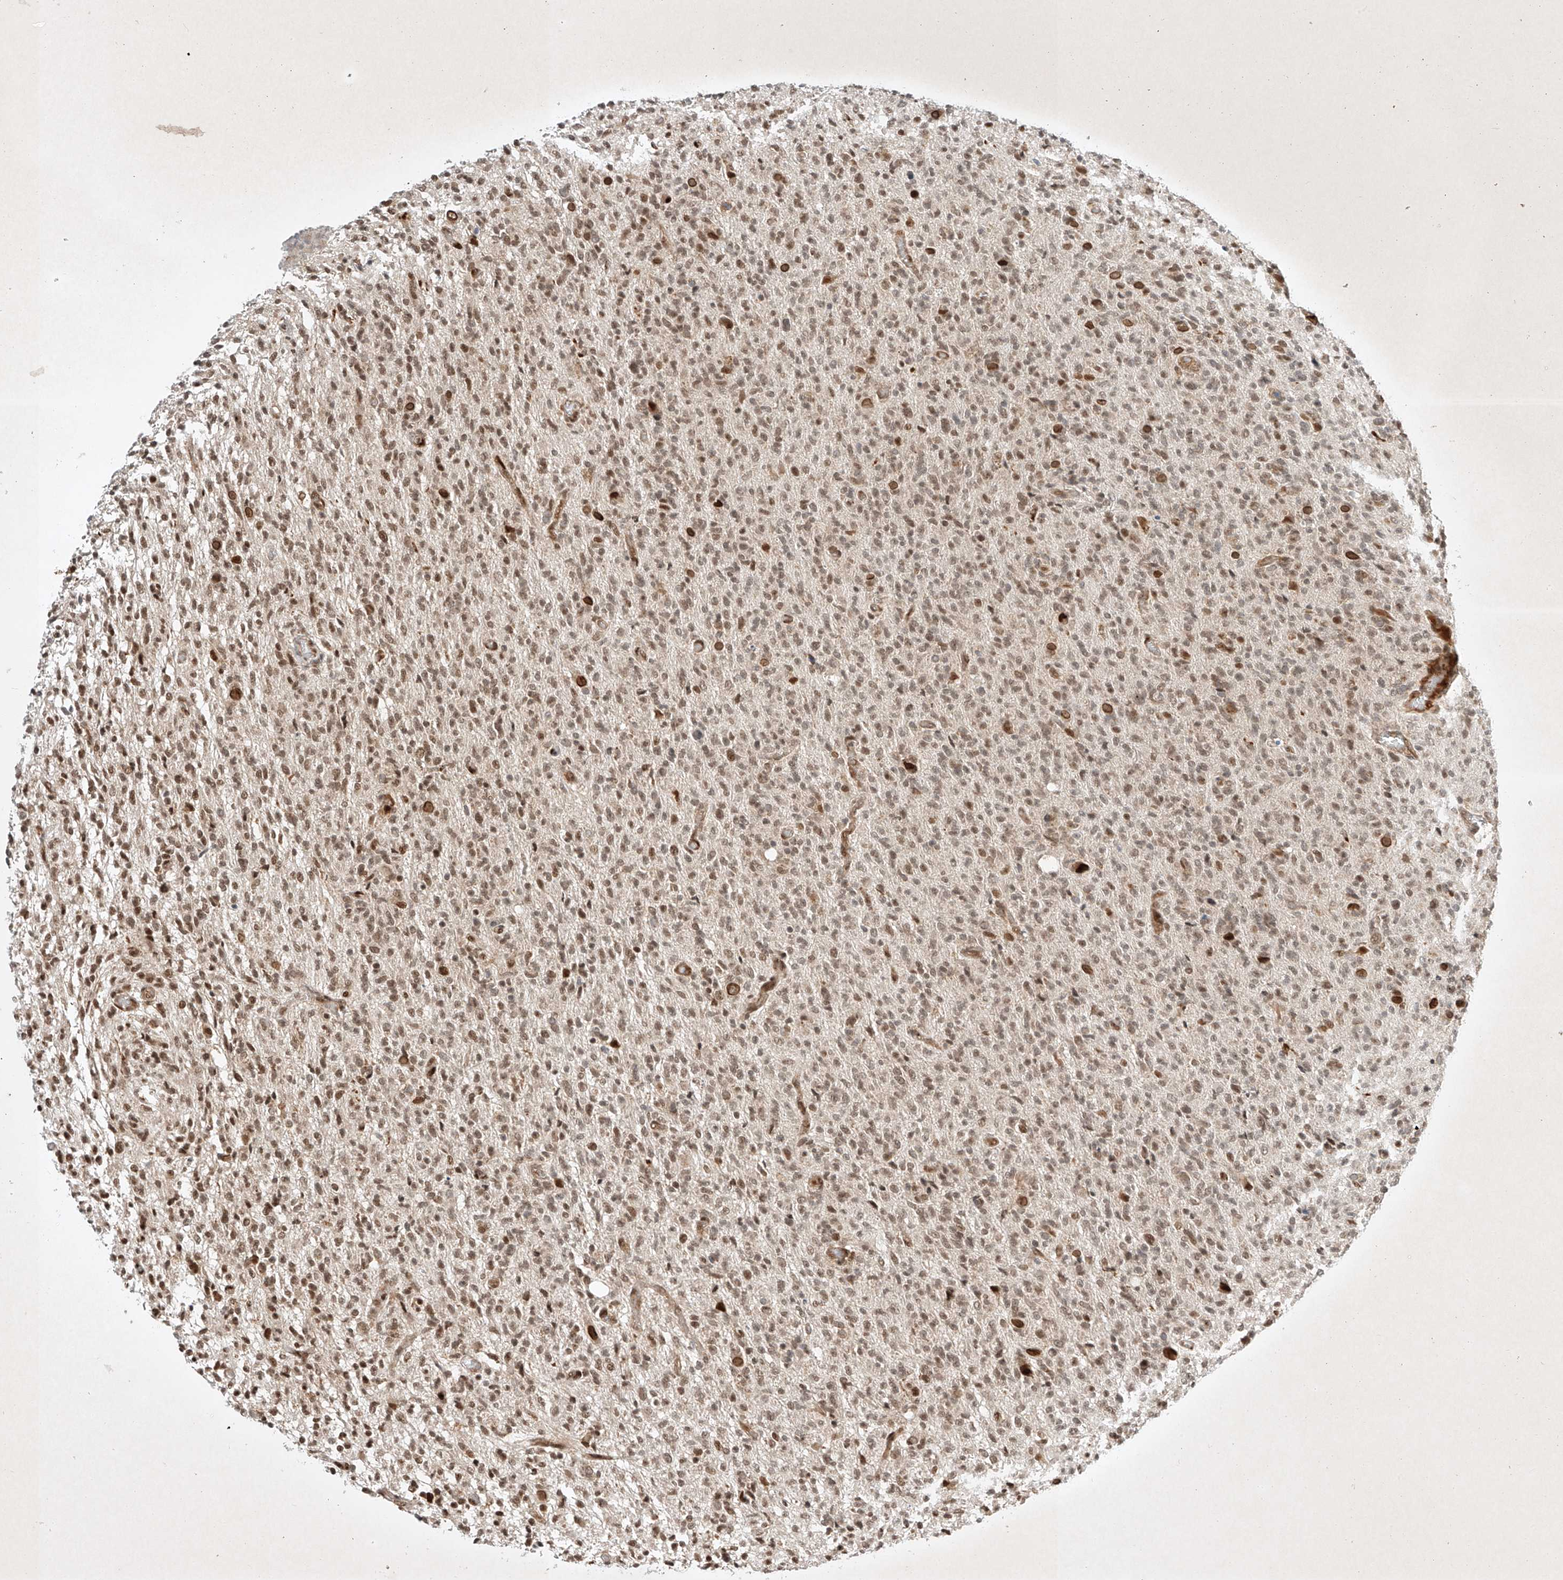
{"staining": {"intensity": "moderate", "quantity": ">75%", "location": "nuclear"}, "tissue": "glioma", "cell_type": "Tumor cells", "image_type": "cancer", "snomed": [{"axis": "morphology", "description": "Glioma, malignant, High grade"}, {"axis": "topography", "description": "Brain"}], "caption": "Tumor cells display medium levels of moderate nuclear expression in about >75% of cells in malignant glioma (high-grade). Nuclei are stained in blue.", "gene": "EPG5", "patient": {"sex": "female", "age": 57}}